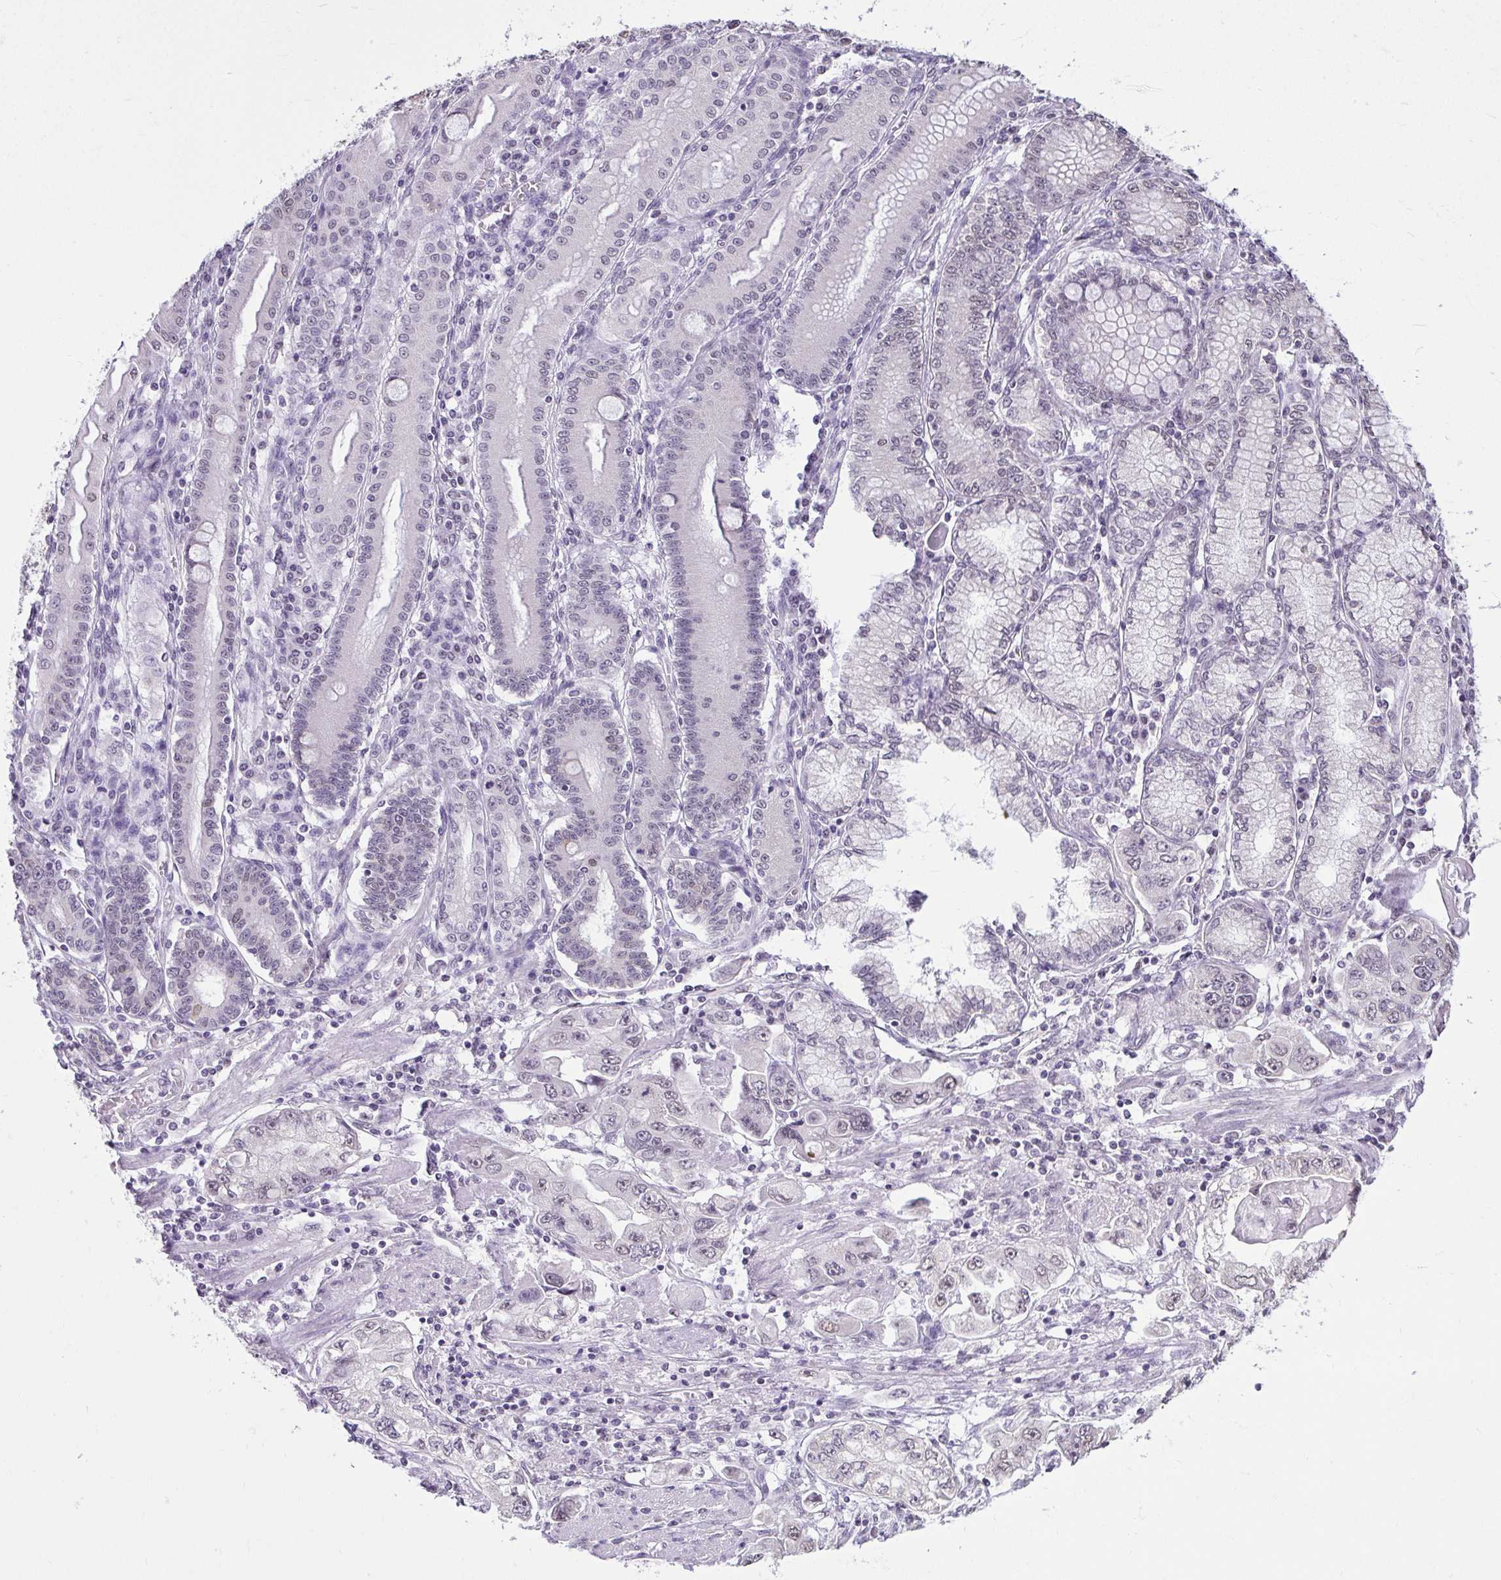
{"staining": {"intensity": "negative", "quantity": "none", "location": "none"}, "tissue": "stomach cancer", "cell_type": "Tumor cells", "image_type": "cancer", "snomed": [{"axis": "morphology", "description": "Adenocarcinoma, NOS"}, {"axis": "topography", "description": "Stomach, lower"}], "caption": "This is a image of immunohistochemistry staining of stomach cancer, which shows no positivity in tumor cells.", "gene": "NPPA", "patient": {"sex": "female", "age": 93}}